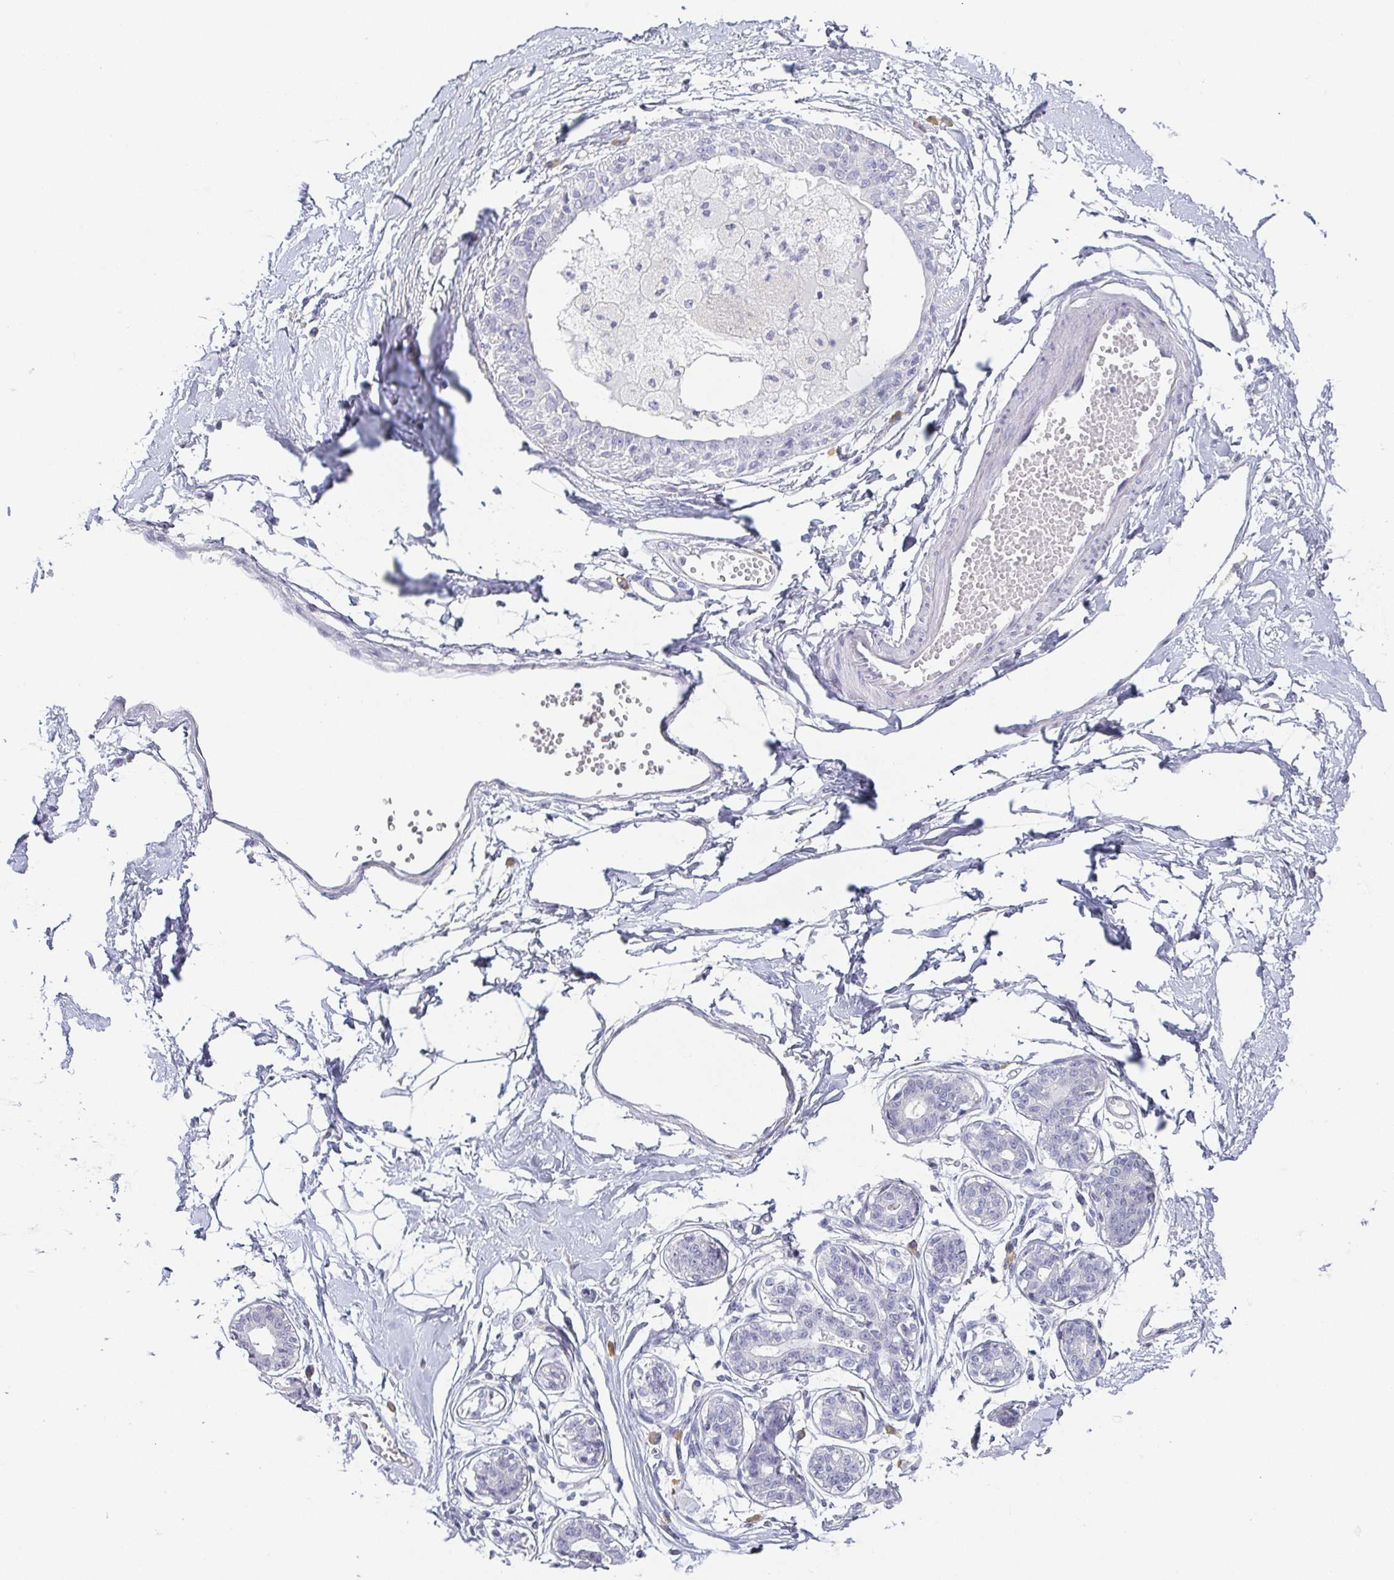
{"staining": {"intensity": "negative", "quantity": "none", "location": "none"}, "tissue": "breast", "cell_type": "Adipocytes", "image_type": "normal", "snomed": [{"axis": "morphology", "description": "Normal tissue, NOS"}, {"axis": "topography", "description": "Breast"}], "caption": "Immunohistochemistry micrograph of normal breast: human breast stained with DAB (3,3'-diaminobenzidine) reveals no significant protein expression in adipocytes.", "gene": "PRR27", "patient": {"sex": "female", "age": 45}}